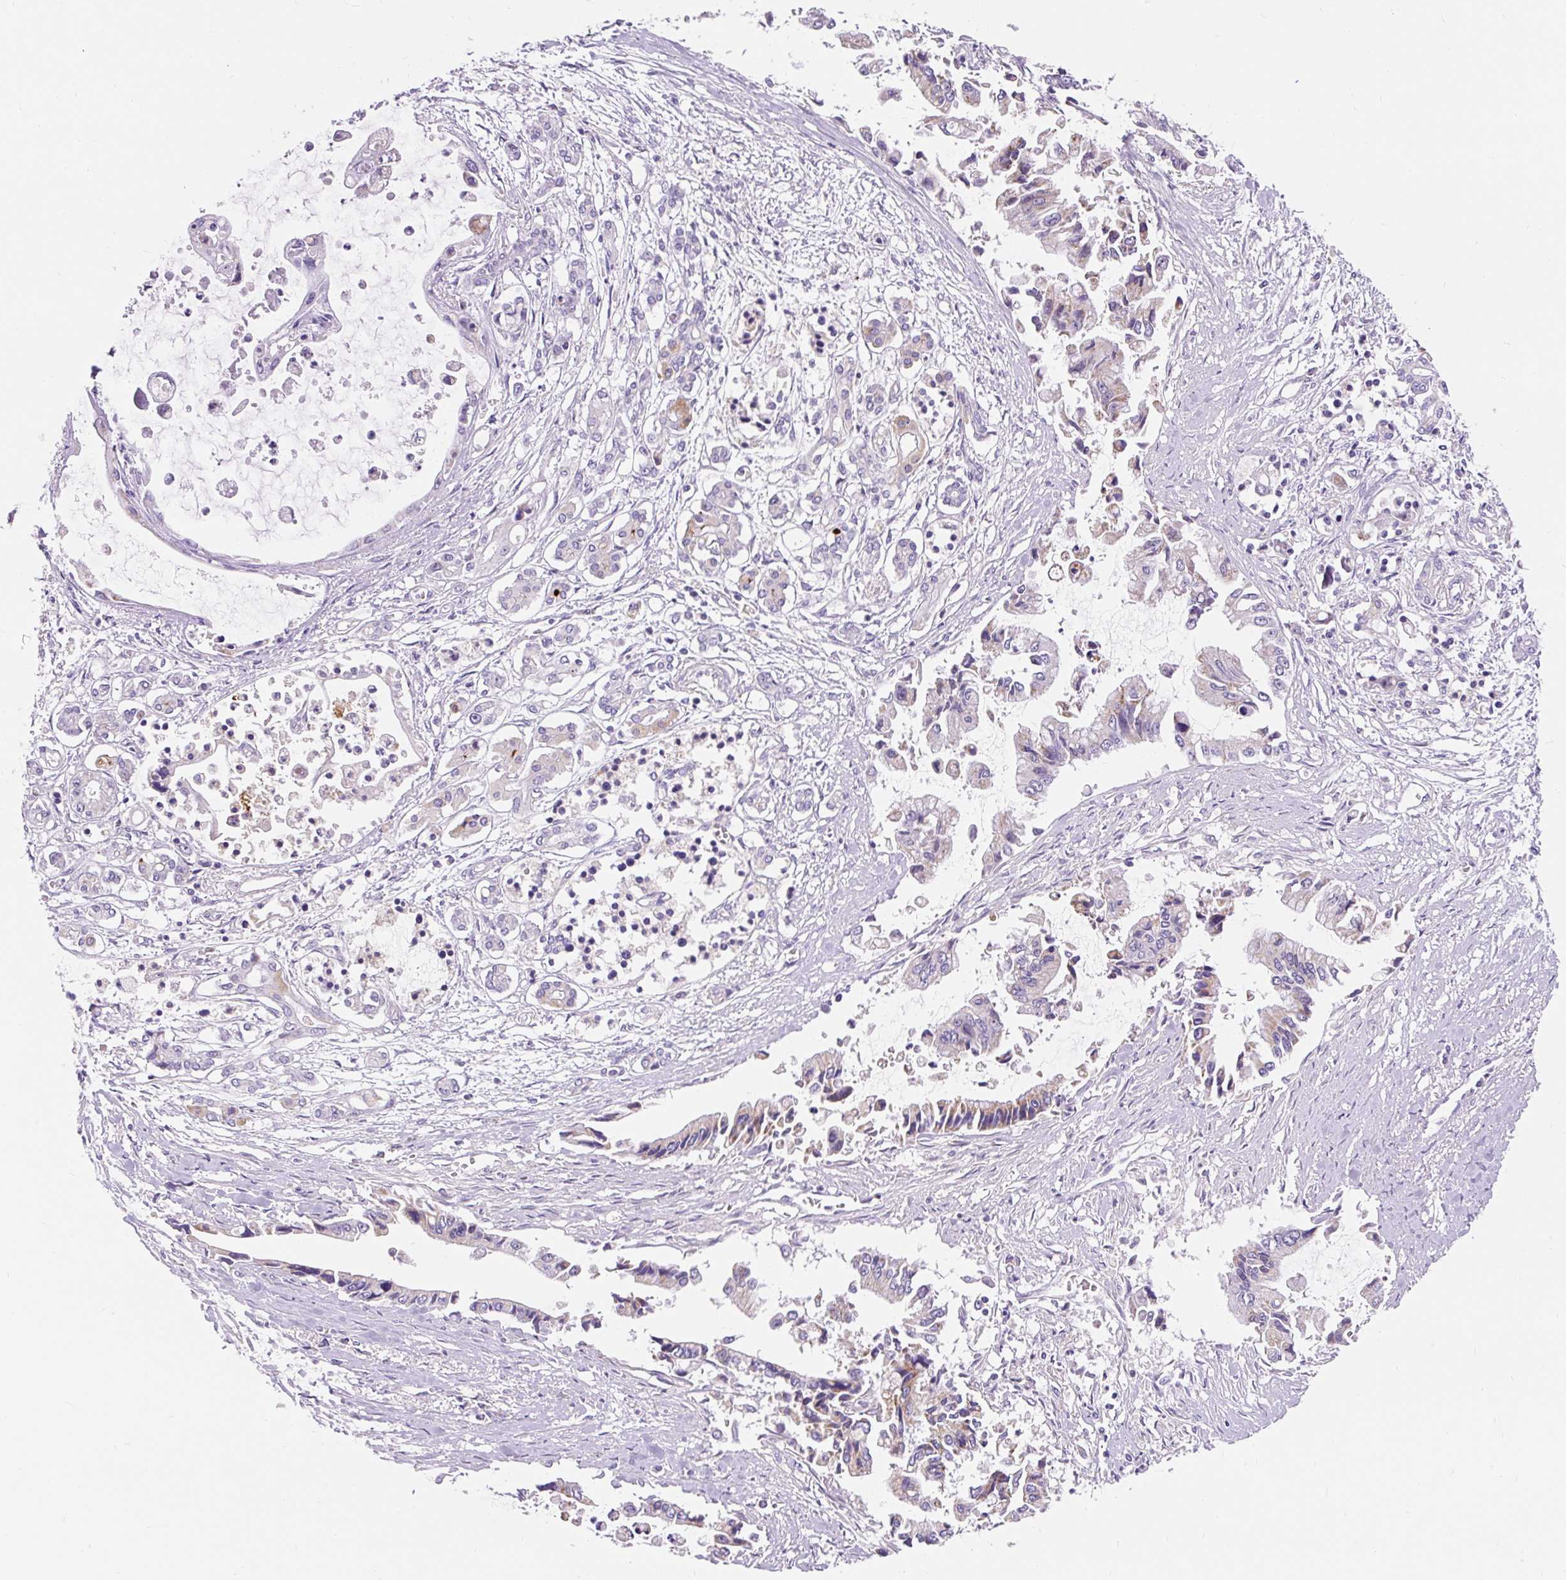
{"staining": {"intensity": "weak", "quantity": "<25%", "location": "cytoplasmic/membranous"}, "tissue": "pancreatic cancer", "cell_type": "Tumor cells", "image_type": "cancer", "snomed": [{"axis": "morphology", "description": "Adenocarcinoma, NOS"}, {"axis": "topography", "description": "Pancreas"}], "caption": "Immunohistochemistry (IHC) photomicrograph of neoplastic tissue: human adenocarcinoma (pancreatic) stained with DAB (3,3'-diaminobenzidine) exhibits no significant protein expression in tumor cells.", "gene": "PMAIP1", "patient": {"sex": "male", "age": 84}}